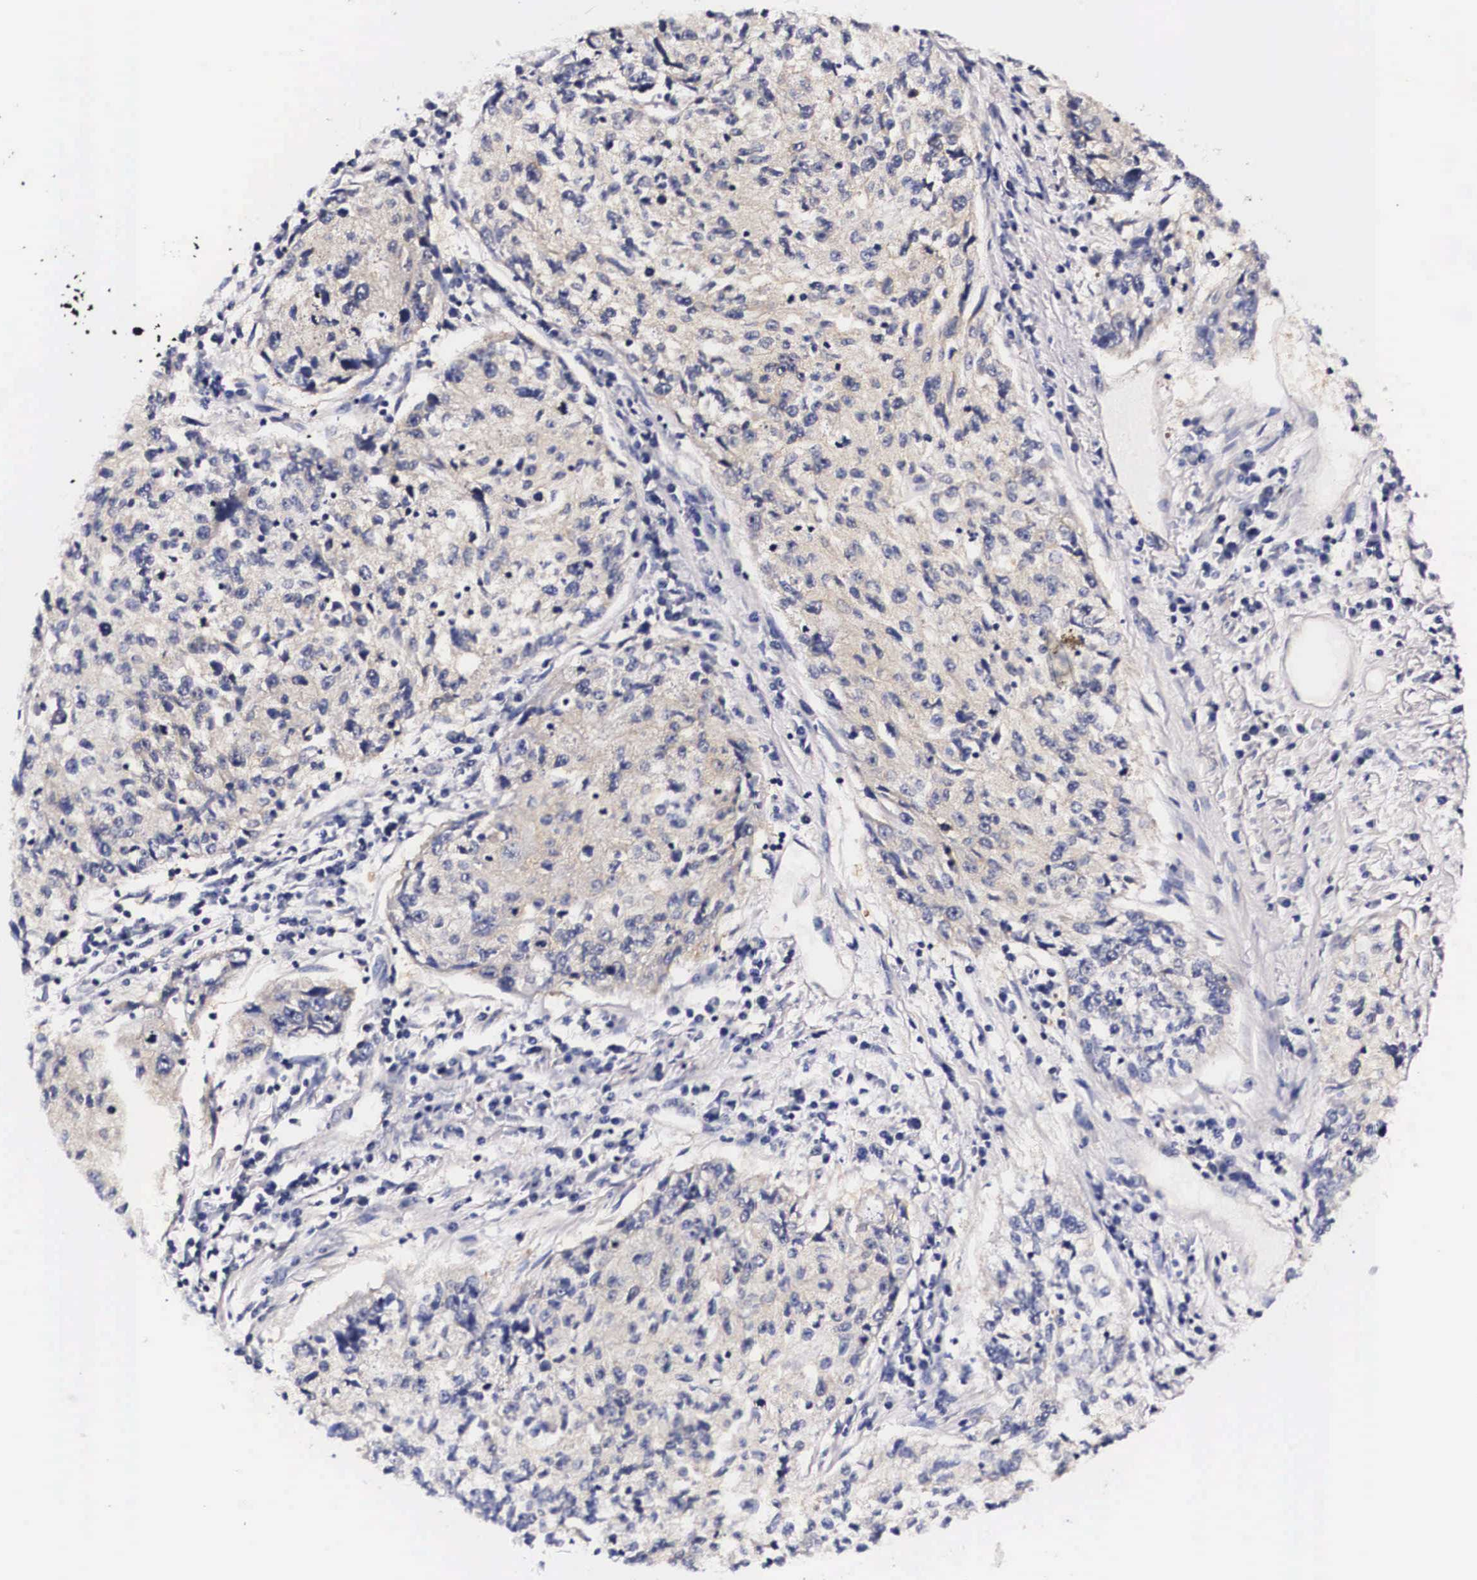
{"staining": {"intensity": "negative", "quantity": "none", "location": "none"}, "tissue": "cervical cancer", "cell_type": "Tumor cells", "image_type": "cancer", "snomed": [{"axis": "morphology", "description": "Squamous cell carcinoma, NOS"}, {"axis": "topography", "description": "Cervix"}], "caption": "IHC of squamous cell carcinoma (cervical) demonstrates no positivity in tumor cells.", "gene": "PHETA2", "patient": {"sex": "female", "age": 57}}